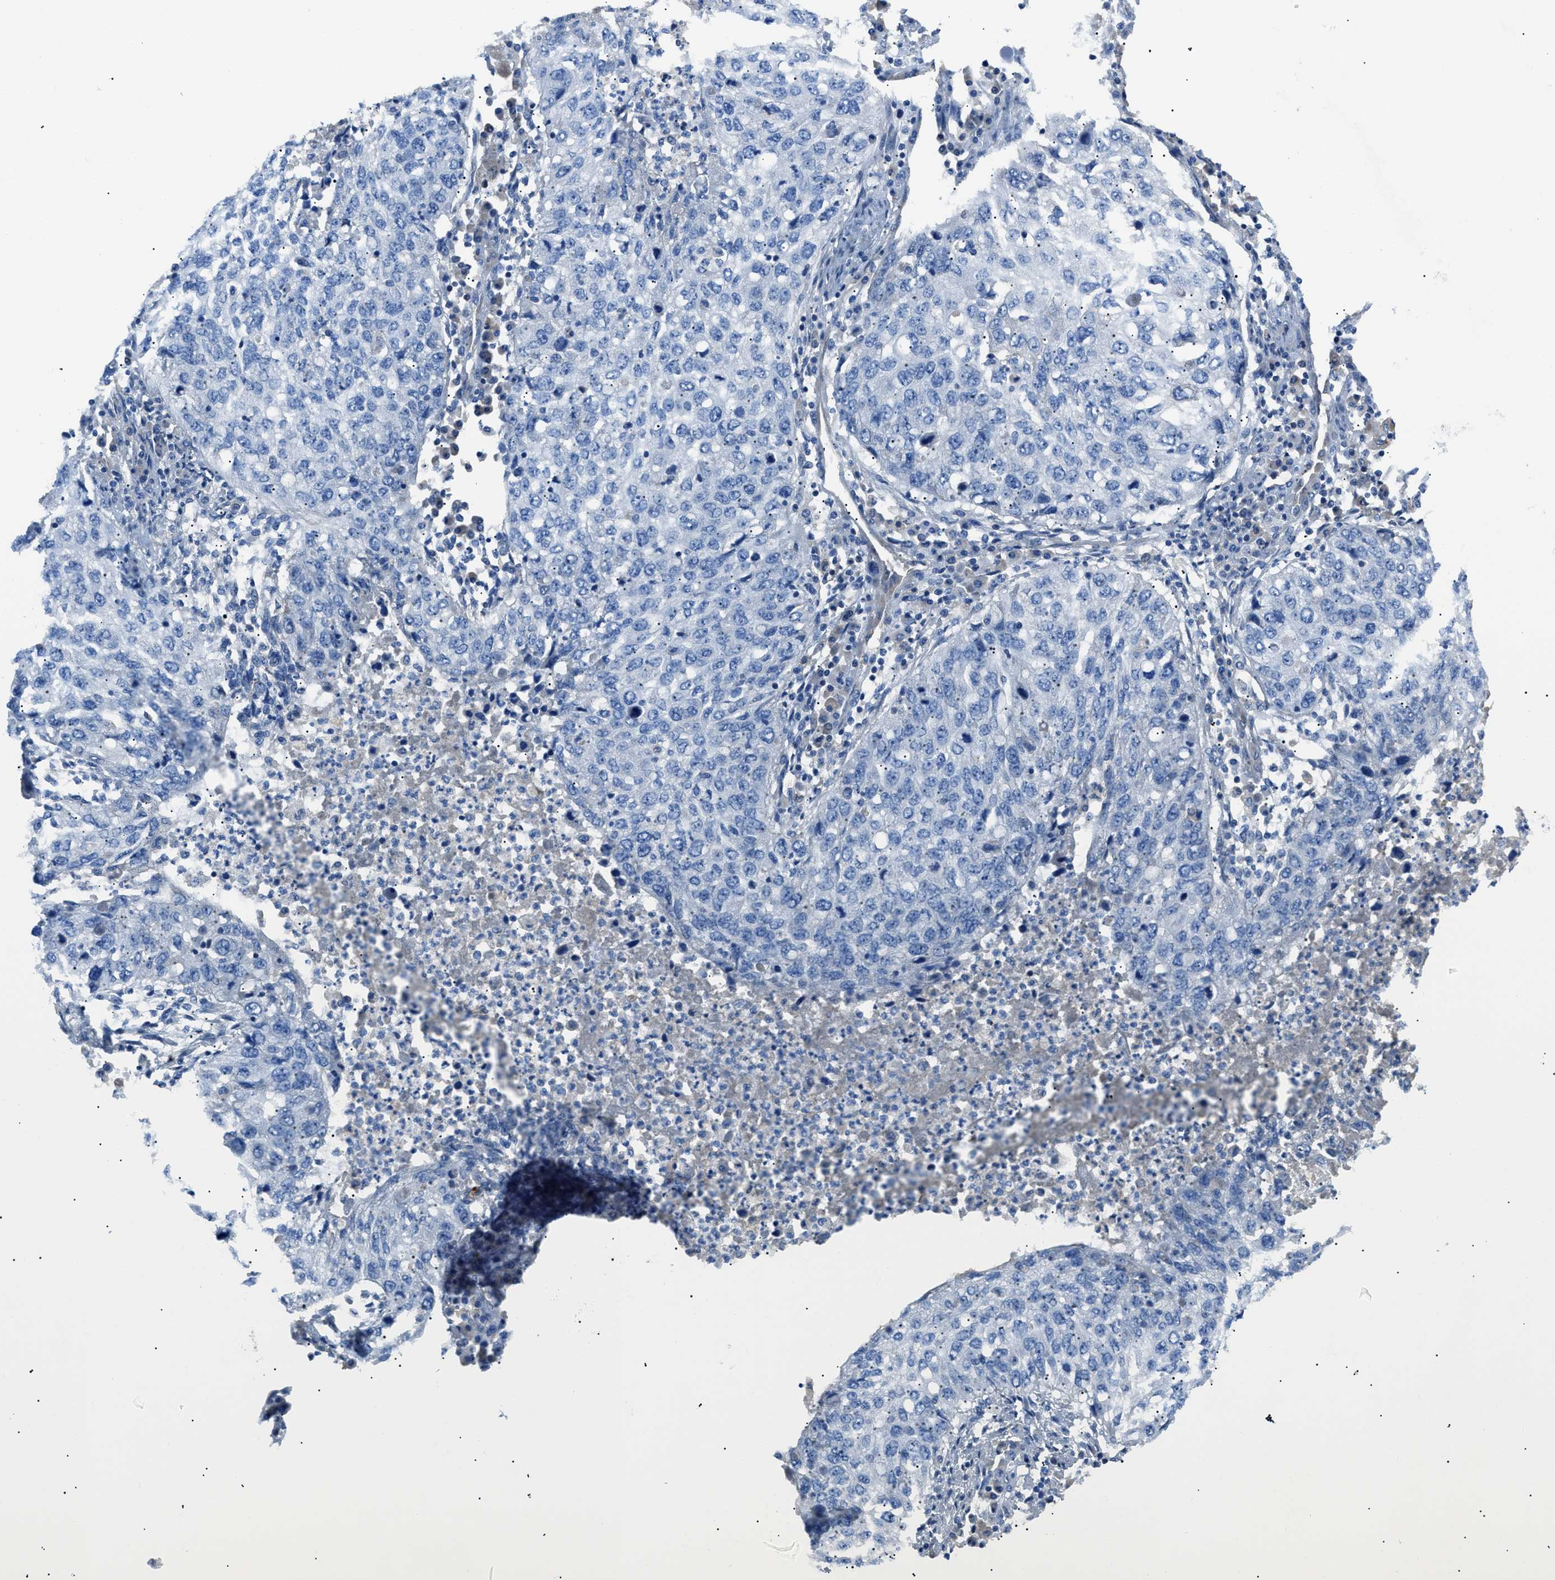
{"staining": {"intensity": "negative", "quantity": "none", "location": "none"}, "tissue": "lung cancer", "cell_type": "Tumor cells", "image_type": "cancer", "snomed": [{"axis": "morphology", "description": "Squamous cell carcinoma, NOS"}, {"axis": "topography", "description": "Lung"}], "caption": "An IHC histopathology image of lung cancer (squamous cell carcinoma) is shown. There is no staining in tumor cells of lung cancer (squamous cell carcinoma).", "gene": "ZDHHC24", "patient": {"sex": "female", "age": 63}}